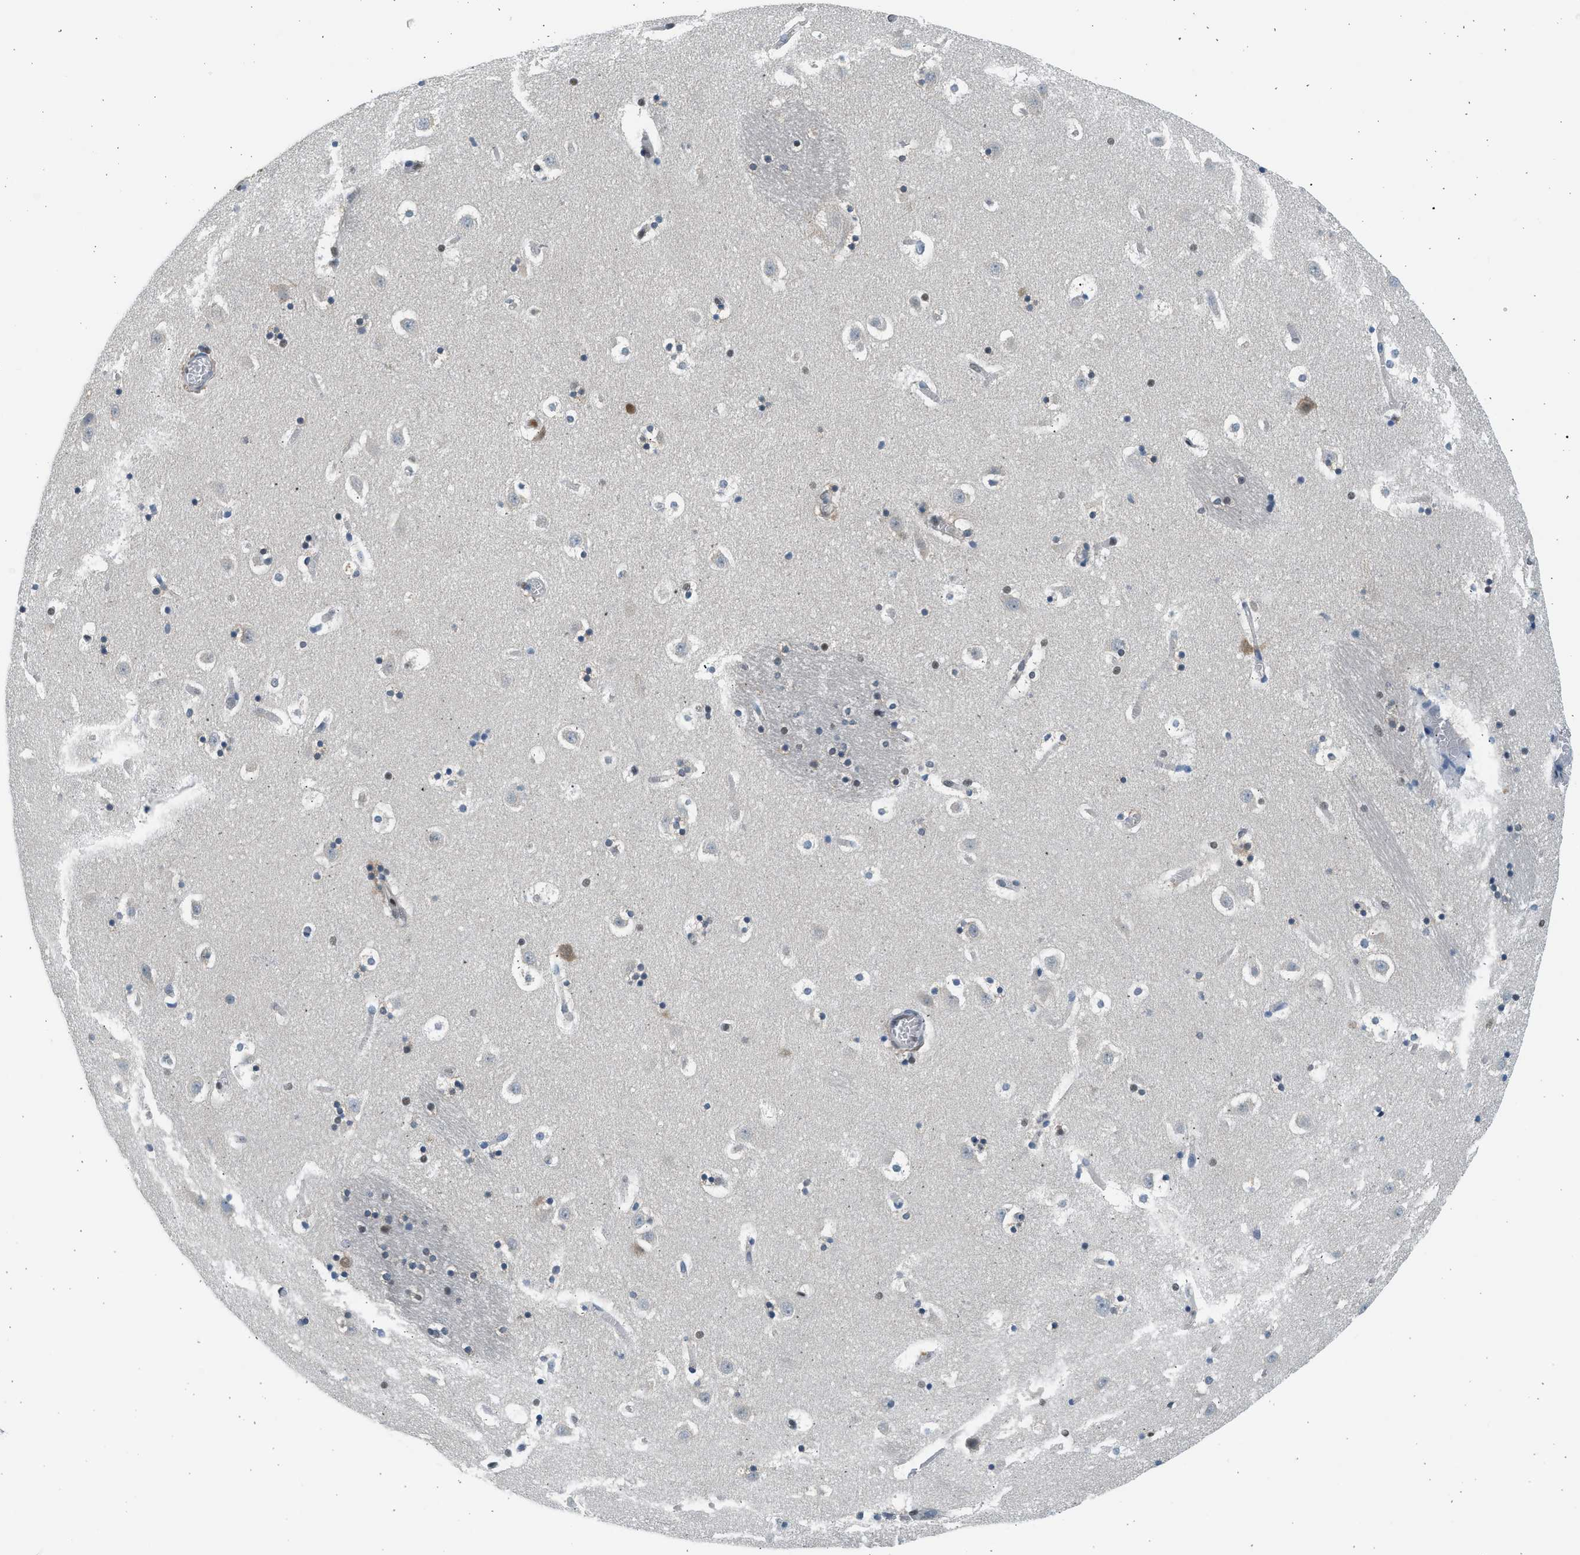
{"staining": {"intensity": "weak", "quantity": "<25%", "location": "nuclear"}, "tissue": "caudate", "cell_type": "Glial cells", "image_type": "normal", "snomed": [{"axis": "morphology", "description": "Normal tissue, NOS"}, {"axis": "topography", "description": "Lateral ventricle wall"}], "caption": "A high-resolution photomicrograph shows immunohistochemistry (IHC) staining of unremarkable caudate, which shows no significant expression in glial cells.", "gene": "HIPK1", "patient": {"sex": "male", "age": 45}}